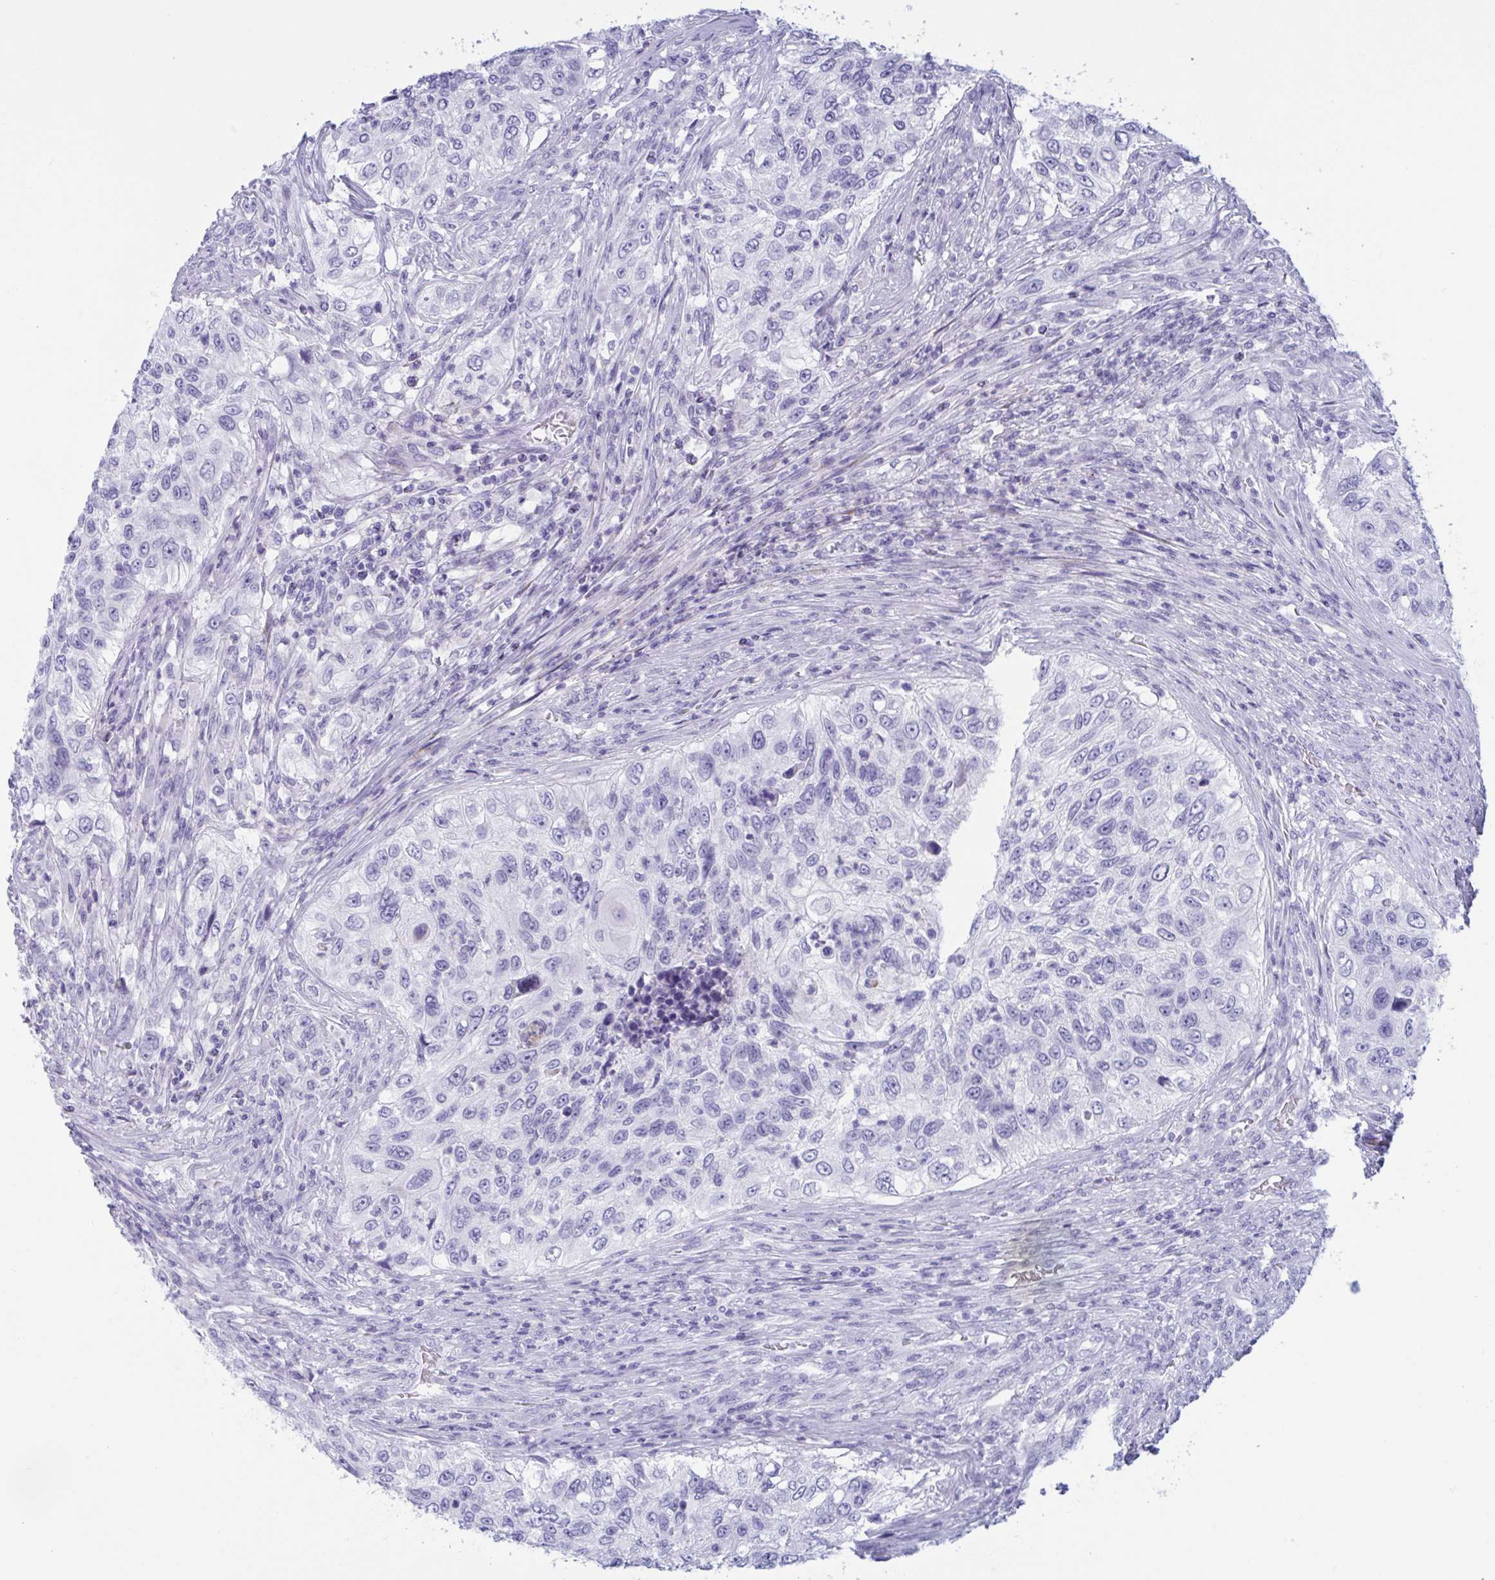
{"staining": {"intensity": "negative", "quantity": "none", "location": "none"}, "tissue": "urothelial cancer", "cell_type": "Tumor cells", "image_type": "cancer", "snomed": [{"axis": "morphology", "description": "Urothelial carcinoma, High grade"}, {"axis": "topography", "description": "Urinary bladder"}], "caption": "IHC micrograph of urothelial carcinoma (high-grade) stained for a protein (brown), which exhibits no positivity in tumor cells.", "gene": "OXLD1", "patient": {"sex": "female", "age": 60}}